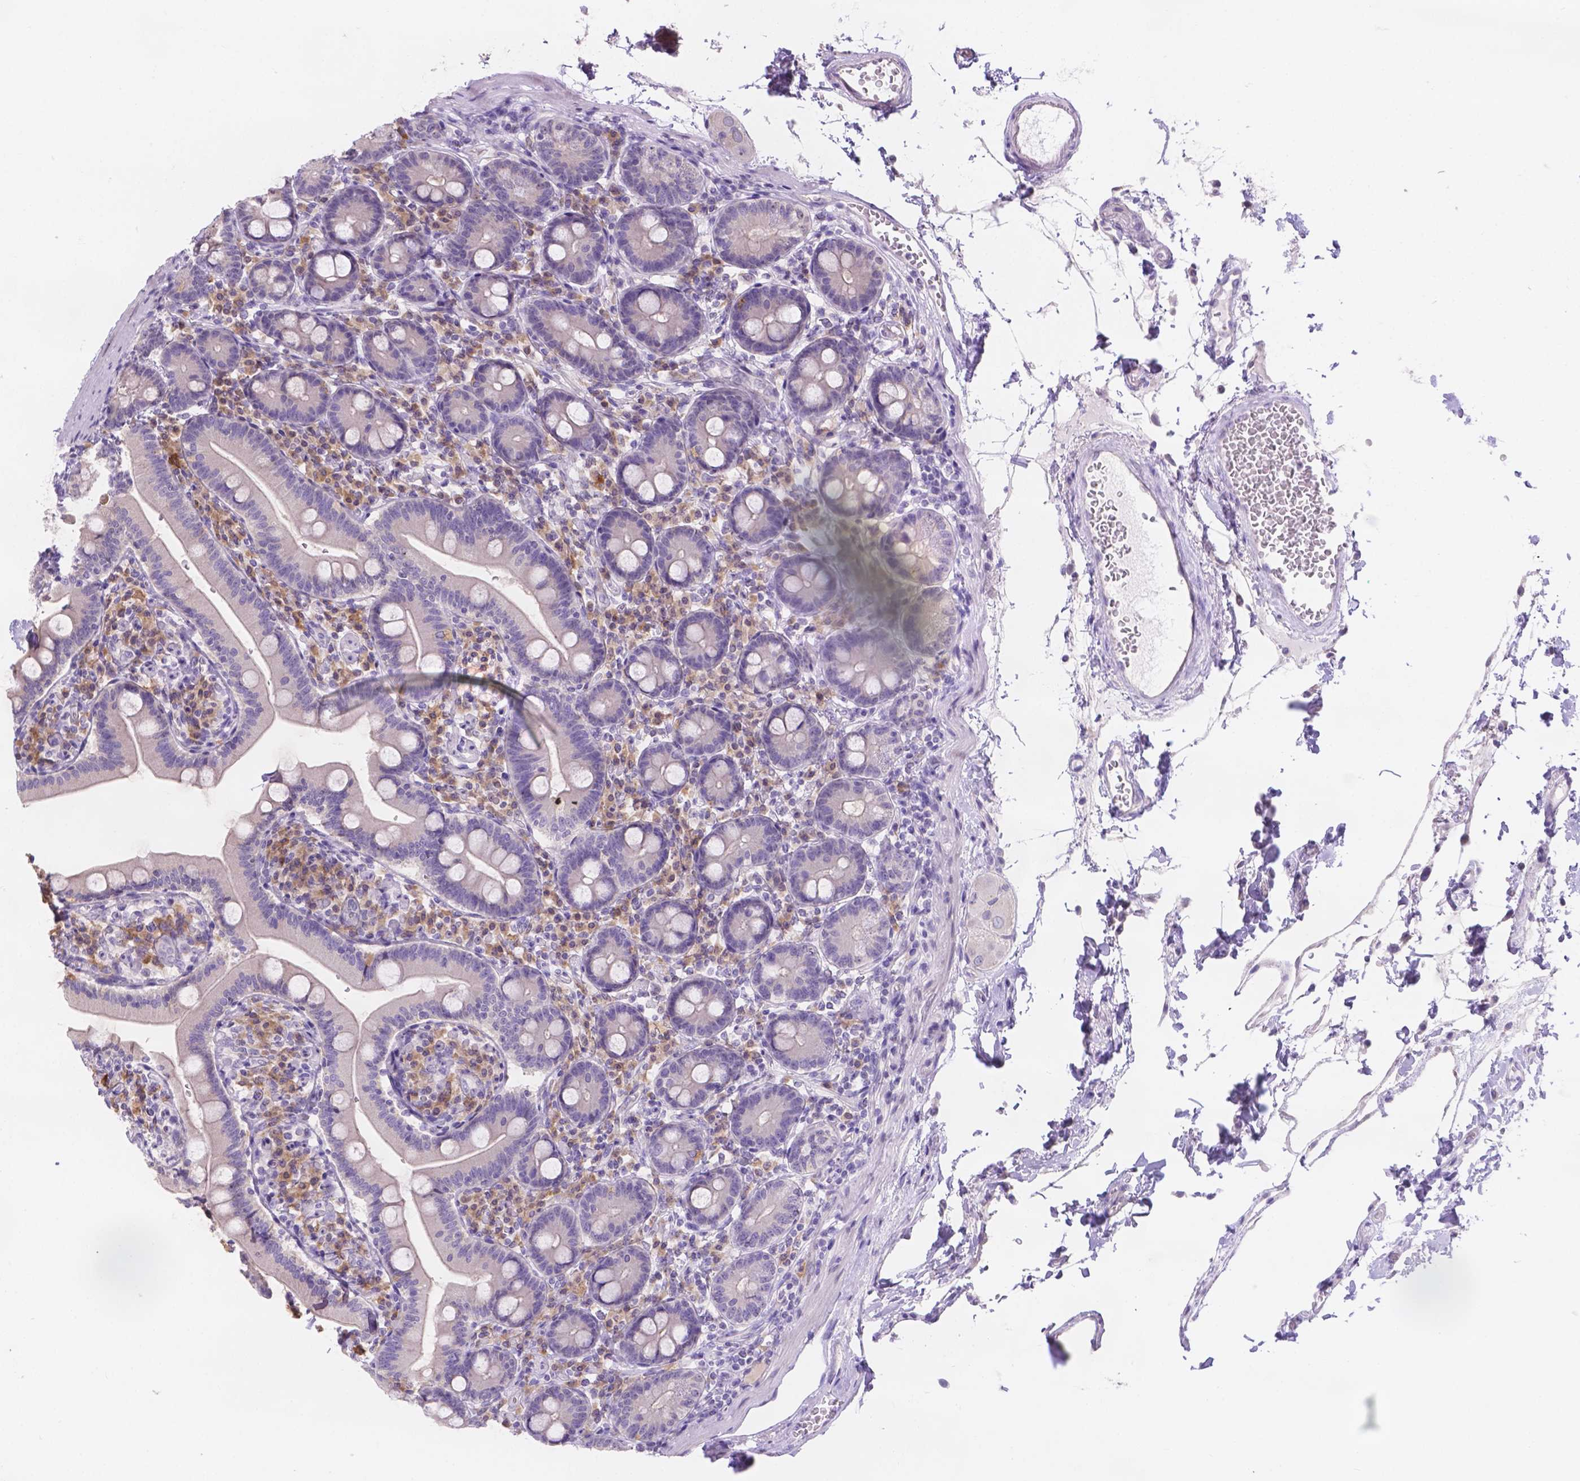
{"staining": {"intensity": "negative", "quantity": "none", "location": "none"}, "tissue": "duodenum", "cell_type": "Glandular cells", "image_type": "normal", "snomed": [{"axis": "morphology", "description": "Normal tissue, NOS"}, {"axis": "topography", "description": "Duodenum"}], "caption": "A micrograph of duodenum stained for a protein shows no brown staining in glandular cells. (Brightfield microscopy of DAB (3,3'-diaminobenzidine) IHC at high magnification).", "gene": "CD96", "patient": {"sex": "female", "age": 67}}